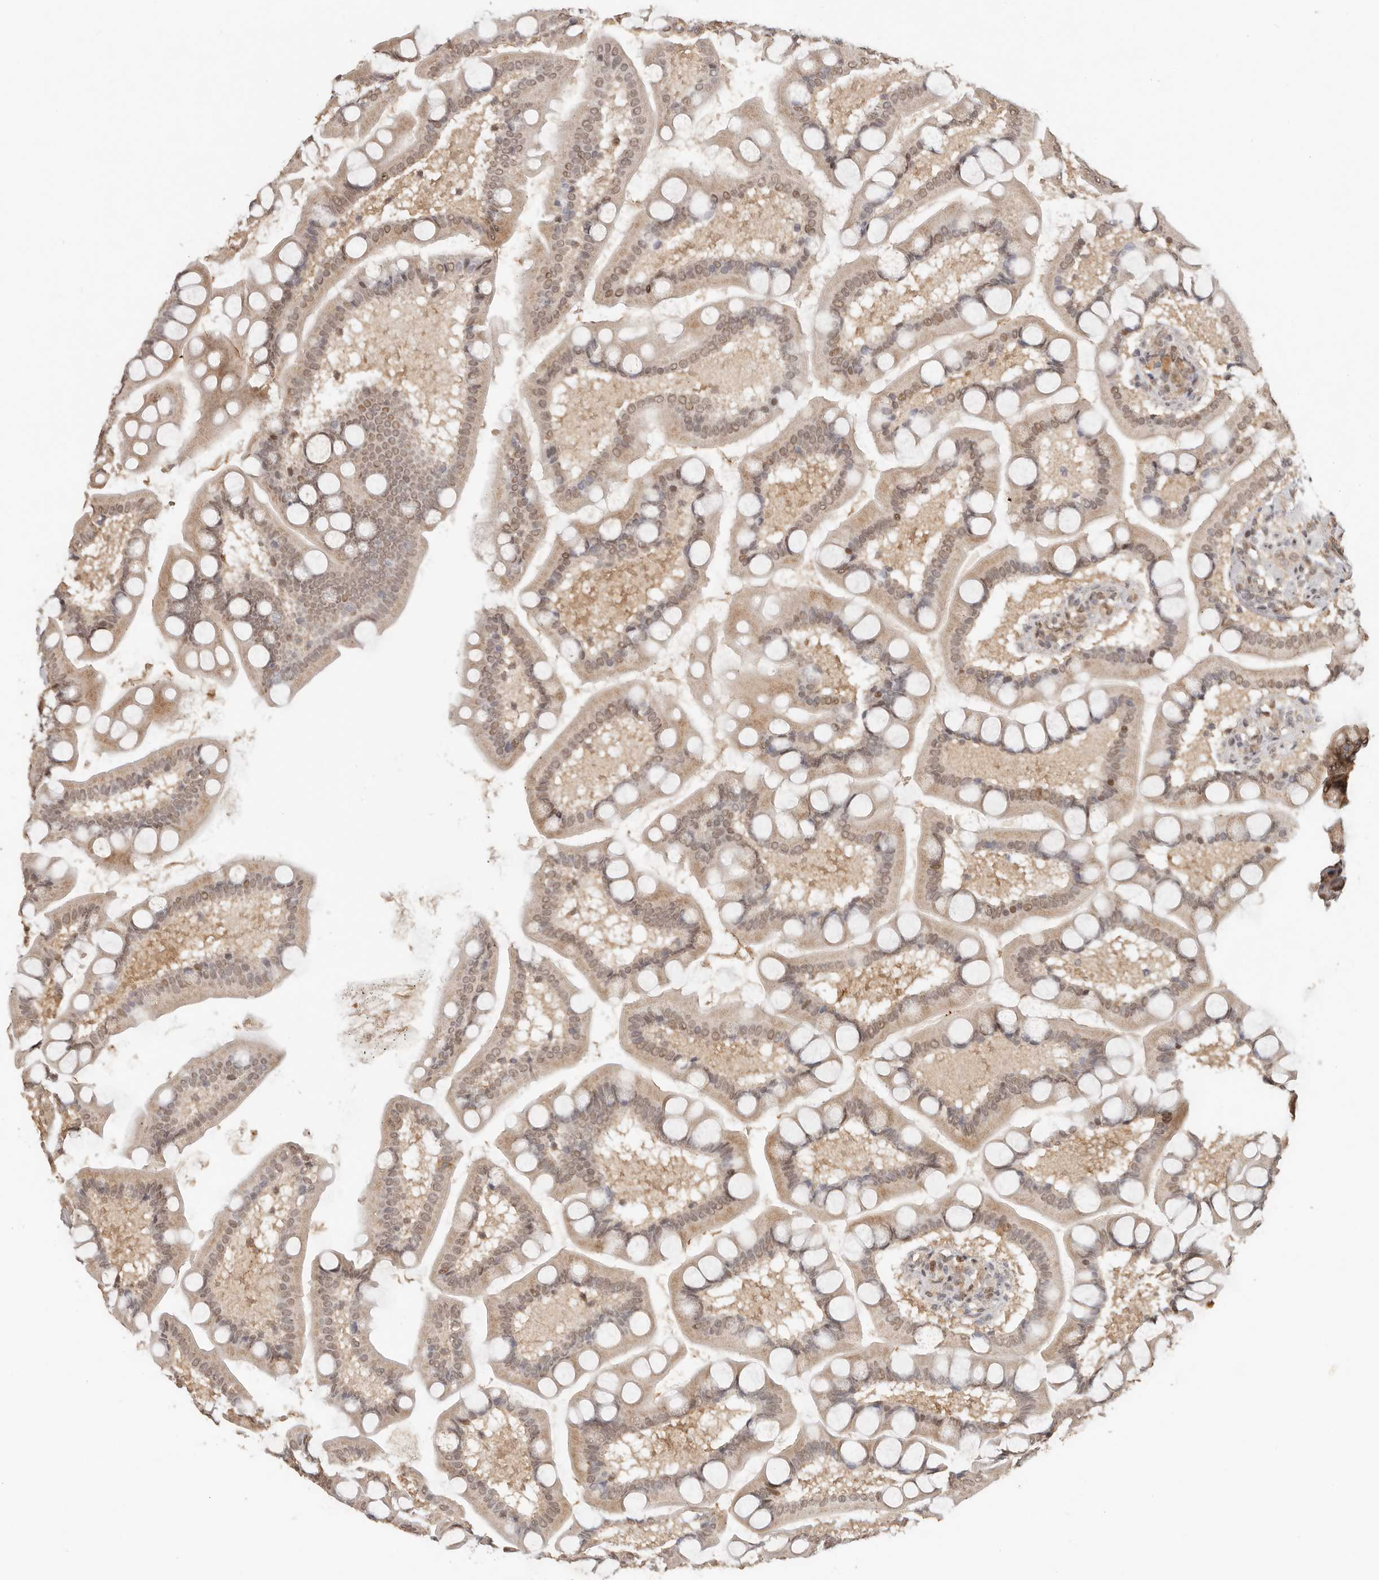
{"staining": {"intensity": "weak", "quantity": ">75%", "location": "cytoplasmic/membranous,nuclear"}, "tissue": "small intestine", "cell_type": "Glandular cells", "image_type": "normal", "snomed": [{"axis": "morphology", "description": "Normal tissue, NOS"}, {"axis": "topography", "description": "Small intestine"}], "caption": "Immunohistochemical staining of unremarkable human small intestine displays weak cytoplasmic/membranous,nuclear protein expression in about >75% of glandular cells. (IHC, brightfield microscopy, high magnification).", "gene": "SEC14L1", "patient": {"sex": "male", "age": 41}}